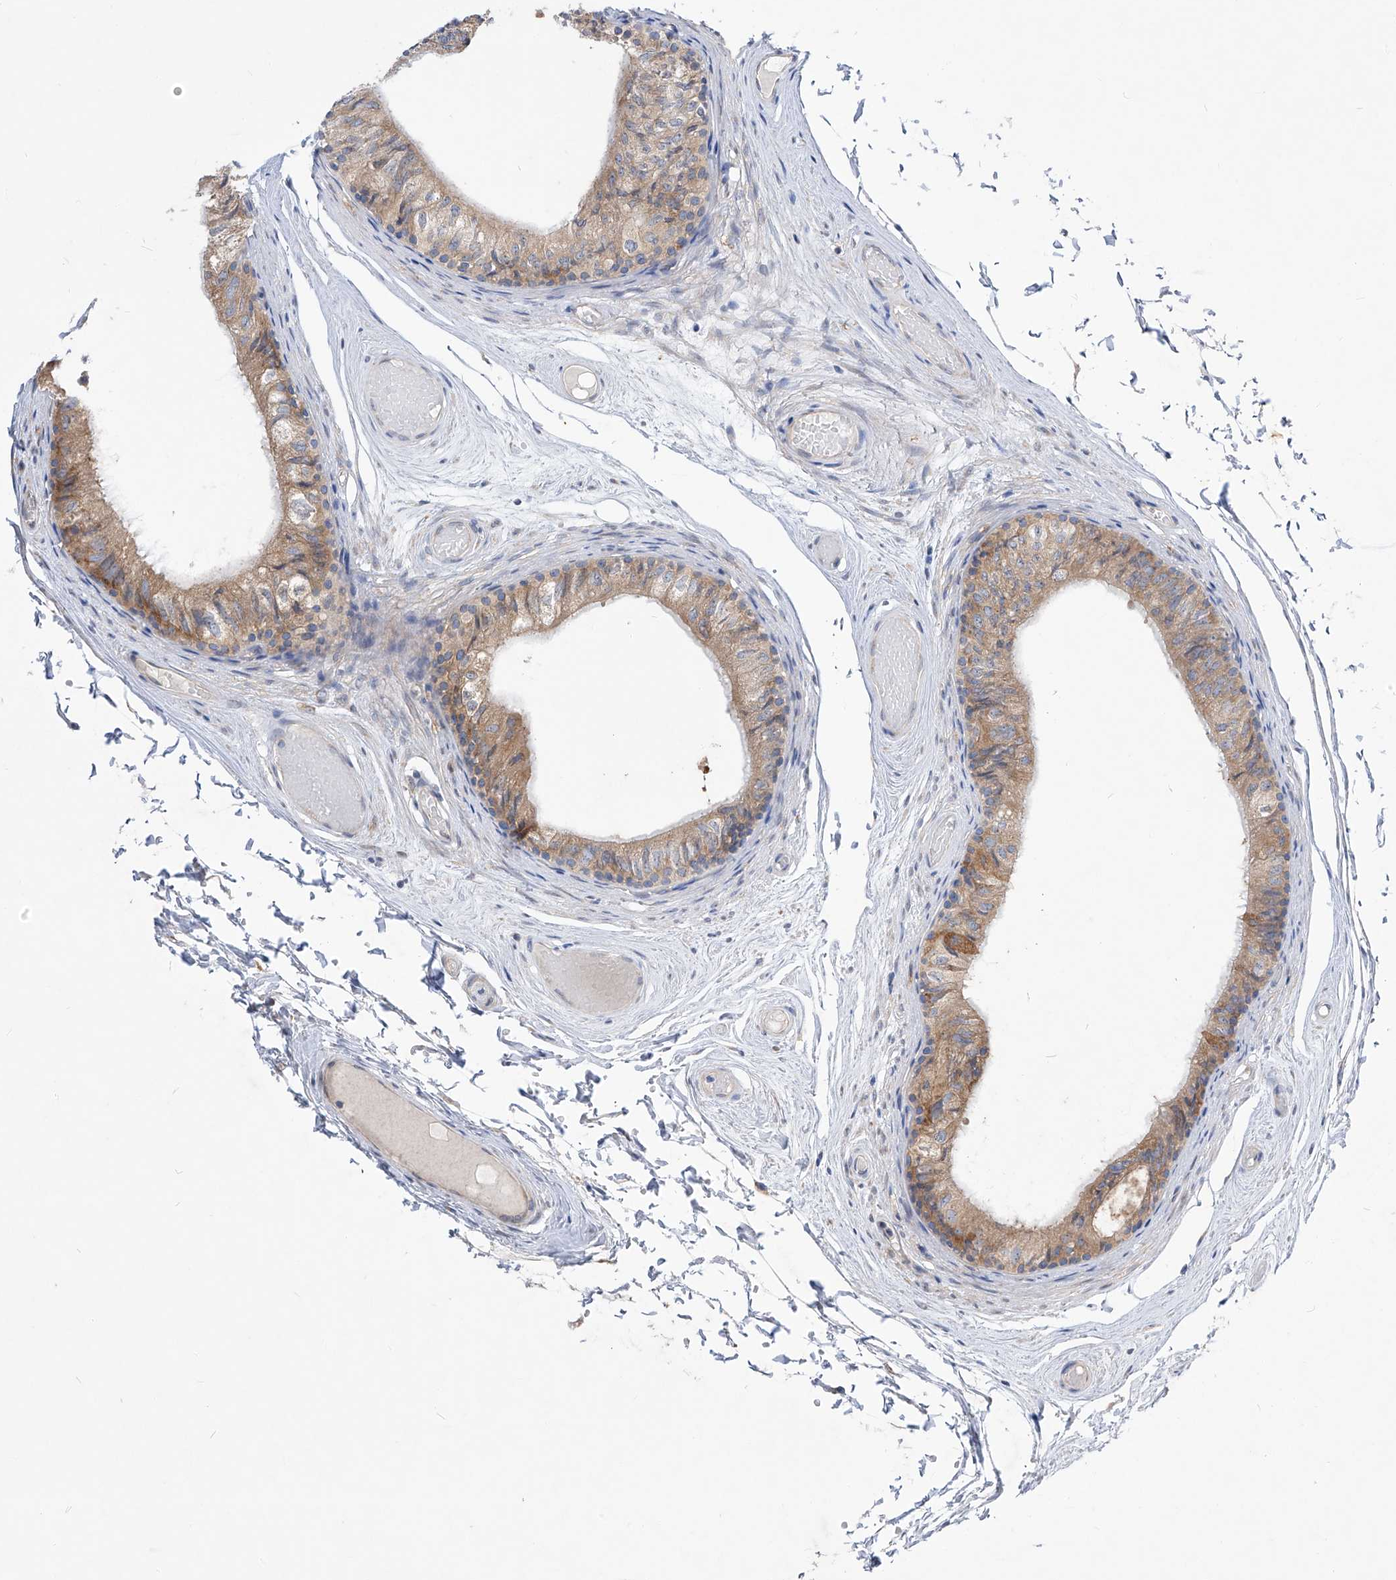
{"staining": {"intensity": "moderate", "quantity": ">75%", "location": "cytoplasmic/membranous"}, "tissue": "epididymis", "cell_type": "Glandular cells", "image_type": "normal", "snomed": [{"axis": "morphology", "description": "Normal tissue, NOS"}, {"axis": "topography", "description": "Epididymis"}], "caption": "Protein expression by immunohistochemistry displays moderate cytoplasmic/membranous expression in about >75% of glandular cells in normal epididymis.", "gene": "UFL1", "patient": {"sex": "male", "age": 79}}